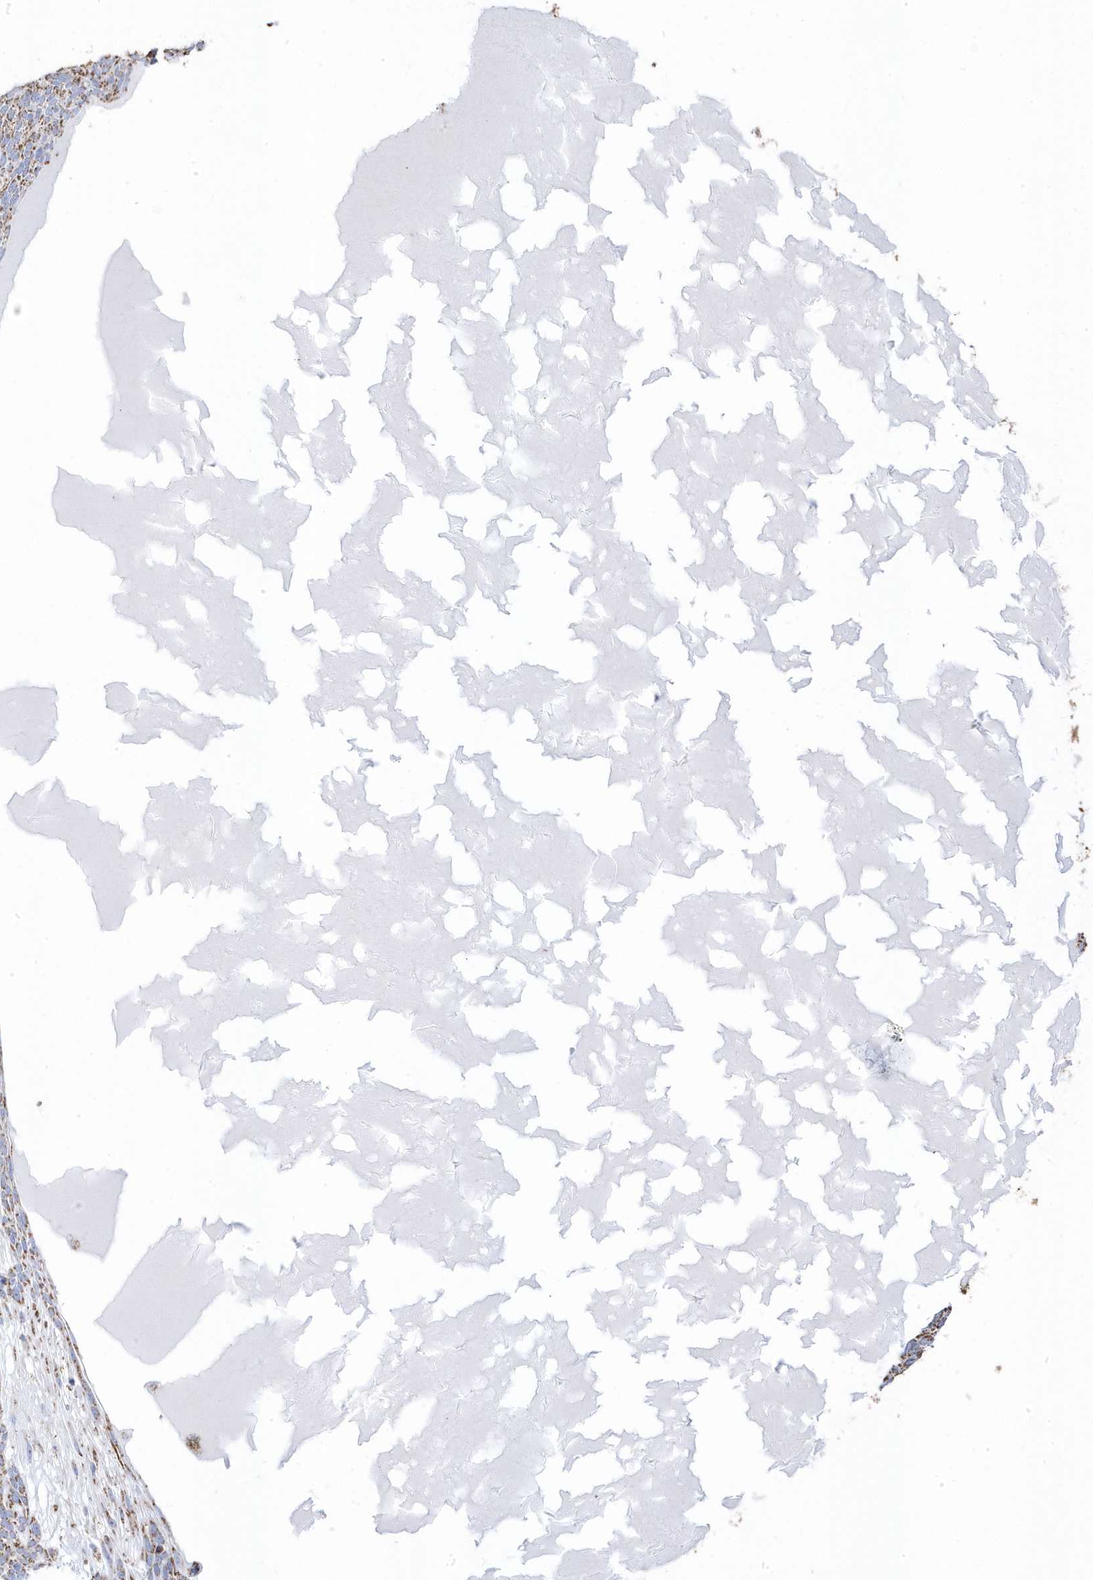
{"staining": {"intensity": "moderate", "quantity": ">75%", "location": "cytoplasmic/membranous"}, "tissue": "skin cancer", "cell_type": "Tumor cells", "image_type": "cancer", "snomed": [{"axis": "morphology", "description": "Squamous cell carcinoma, NOS"}, {"axis": "topography", "description": "Skin"}], "caption": "Tumor cells demonstrate moderate cytoplasmic/membranous staining in about >75% of cells in skin cancer (squamous cell carcinoma).", "gene": "GTPBP8", "patient": {"sex": "female", "age": 90}}